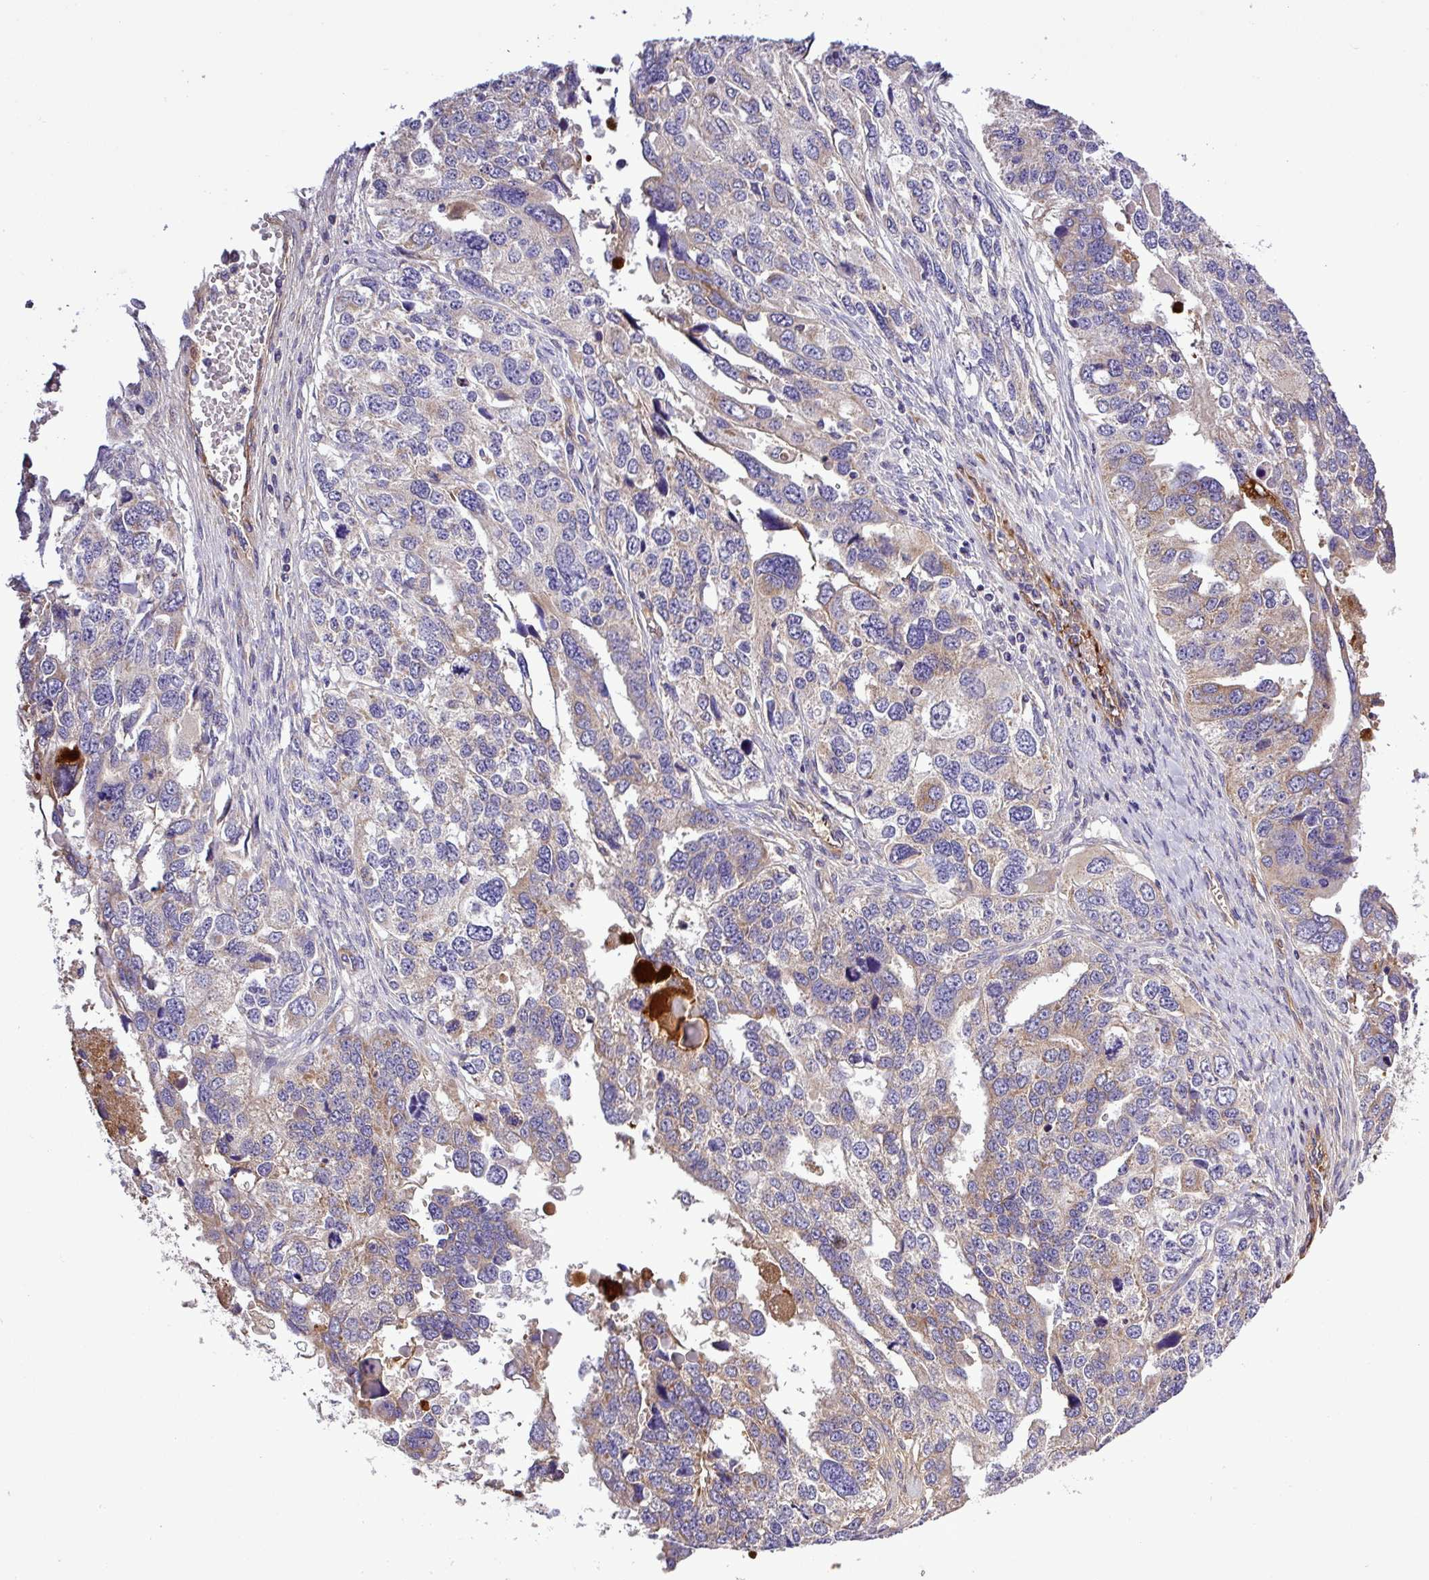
{"staining": {"intensity": "moderate", "quantity": "25%-75%", "location": "cytoplasmic/membranous"}, "tissue": "ovarian cancer", "cell_type": "Tumor cells", "image_type": "cancer", "snomed": [{"axis": "morphology", "description": "Cystadenocarcinoma, serous, NOS"}, {"axis": "topography", "description": "Ovary"}], "caption": "Ovarian cancer stained with DAB immunohistochemistry displays medium levels of moderate cytoplasmic/membranous expression in about 25%-75% of tumor cells.", "gene": "CWH43", "patient": {"sex": "female", "age": 76}}